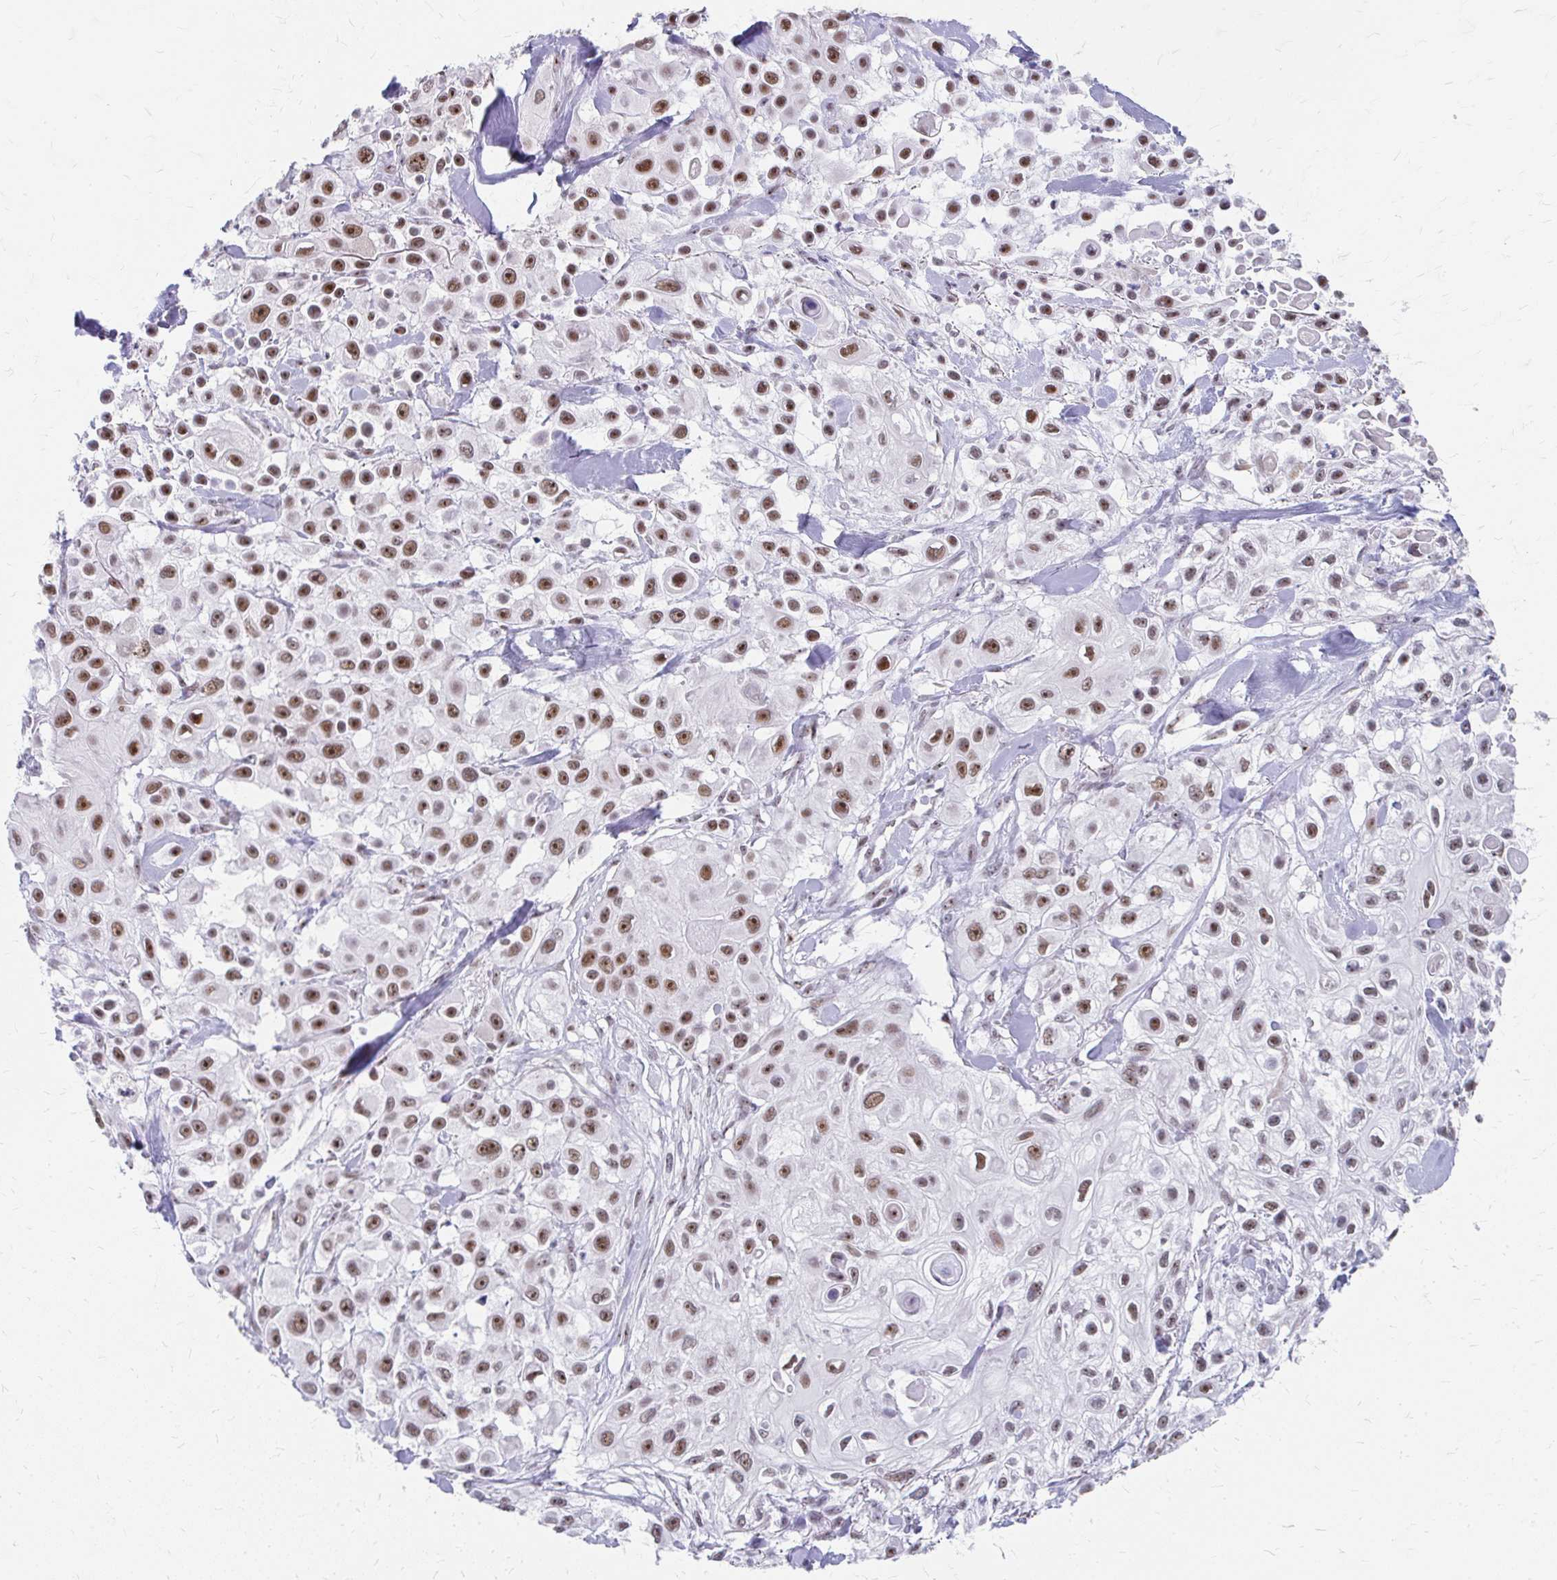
{"staining": {"intensity": "moderate", "quantity": ">75%", "location": "nuclear"}, "tissue": "skin cancer", "cell_type": "Tumor cells", "image_type": "cancer", "snomed": [{"axis": "morphology", "description": "Squamous cell carcinoma, NOS"}, {"axis": "topography", "description": "Skin"}], "caption": "Skin squamous cell carcinoma was stained to show a protein in brown. There is medium levels of moderate nuclear staining in approximately >75% of tumor cells.", "gene": "GTF2H1", "patient": {"sex": "male", "age": 63}}